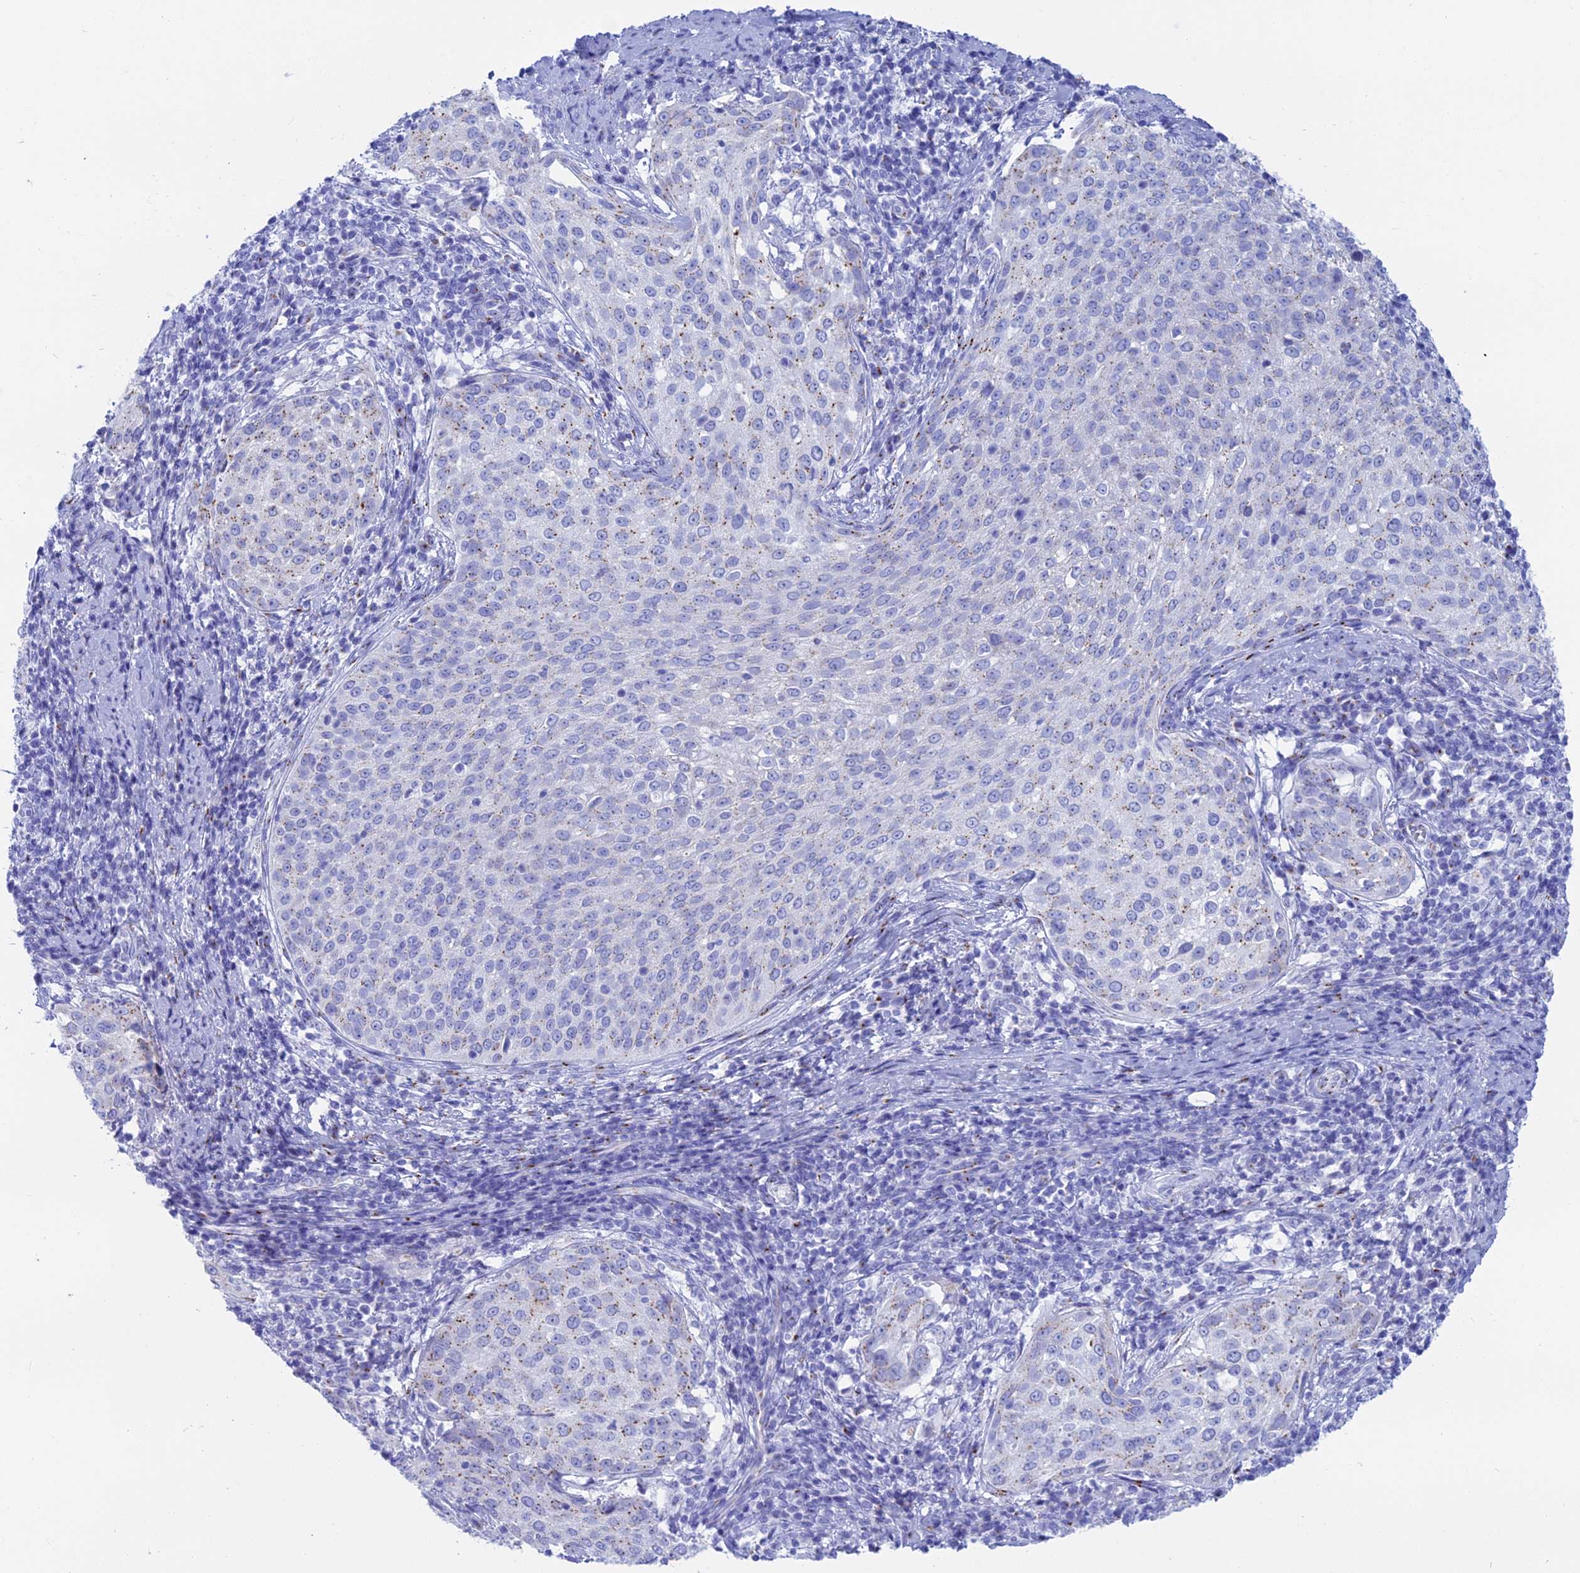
{"staining": {"intensity": "weak", "quantity": "<25%", "location": "cytoplasmic/membranous"}, "tissue": "cervical cancer", "cell_type": "Tumor cells", "image_type": "cancer", "snomed": [{"axis": "morphology", "description": "Squamous cell carcinoma, NOS"}, {"axis": "topography", "description": "Cervix"}], "caption": "This is an immunohistochemistry (IHC) image of human cervical cancer (squamous cell carcinoma). There is no positivity in tumor cells.", "gene": "ERICH4", "patient": {"sex": "female", "age": 57}}